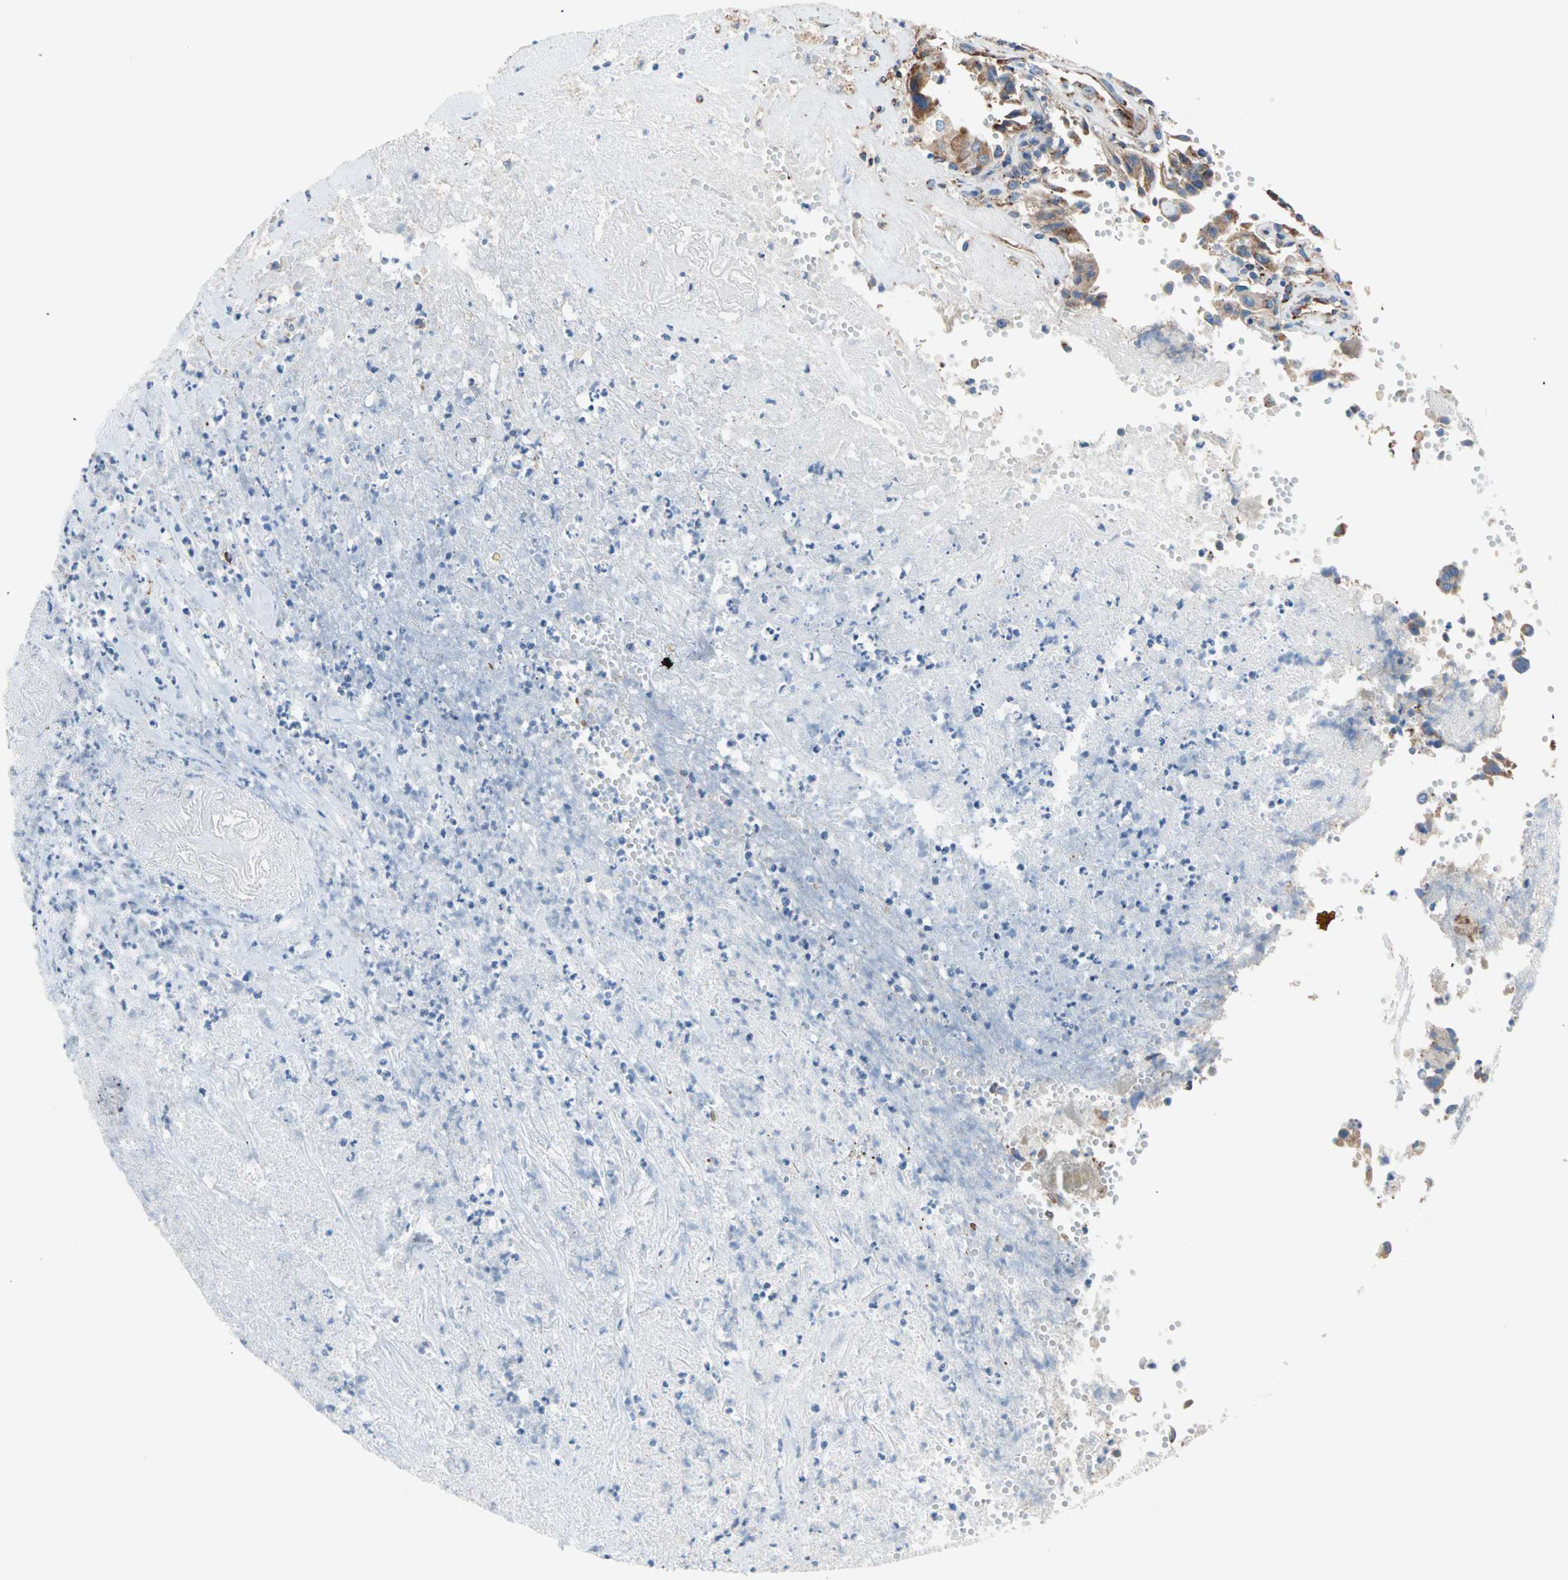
{"staining": {"intensity": "moderate", "quantity": ">75%", "location": "cytoplasmic/membranous"}, "tissue": "liver cancer", "cell_type": "Tumor cells", "image_type": "cancer", "snomed": [{"axis": "morphology", "description": "Cholangiocarcinoma"}, {"axis": "topography", "description": "Liver"}], "caption": "This is an image of IHC staining of cholangiocarcinoma (liver), which shows moderate expression in the cytoplasmic/membranous of tumor cells.", "gene": "PLCXD1", "patient": {"sex": "female", "age": 61}}